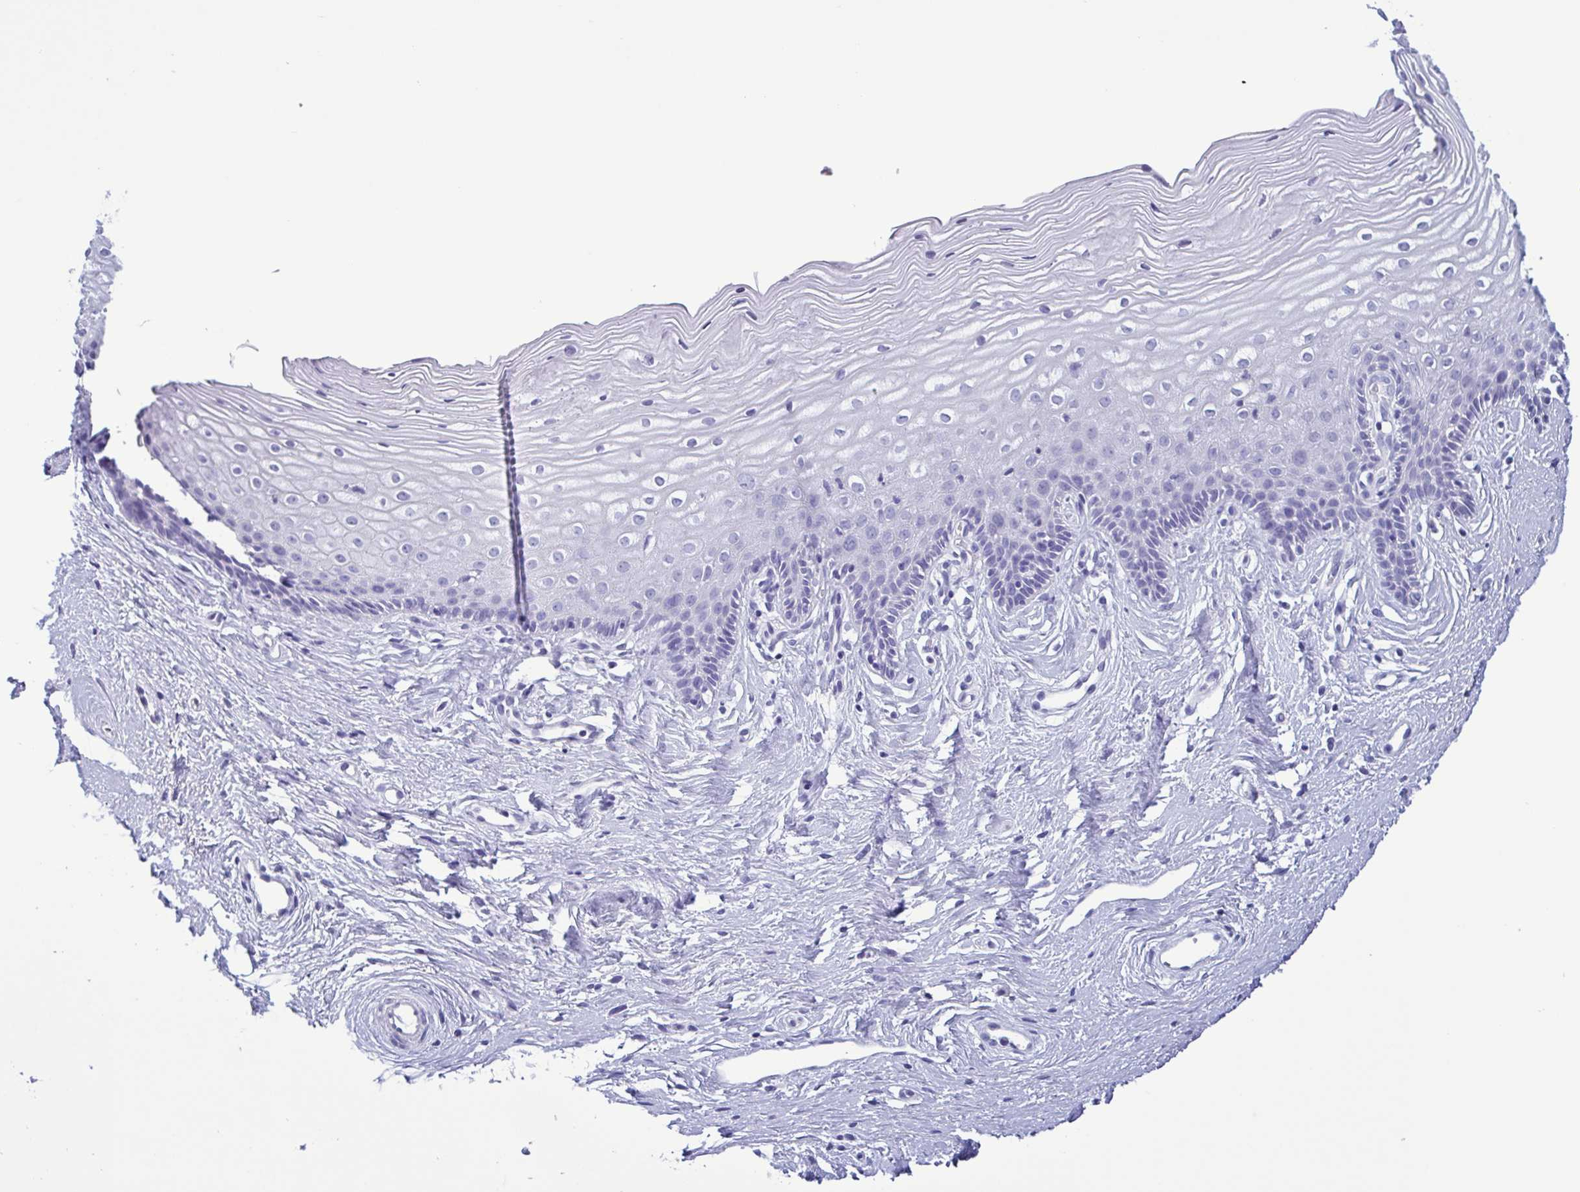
{"staining": {"intensity": "negative", "quantity": "none", "location": "none"}, "tissue": "cervix", "cell_type": "Glandular cells", "image_type": "normal", "snomed": [{"axis": "morphology", "description": "Normal tissue, NOS"}, {"axis": "topography", "description": "Cervix"}], "caption": "Immunohistochemistry (IHC) image of normal cervix: cervix stained with DAB demonstrates no significant protein staining in glandular cells.", "gene": "INAFM1", "patient": {"sex": "female", "age": 40}}